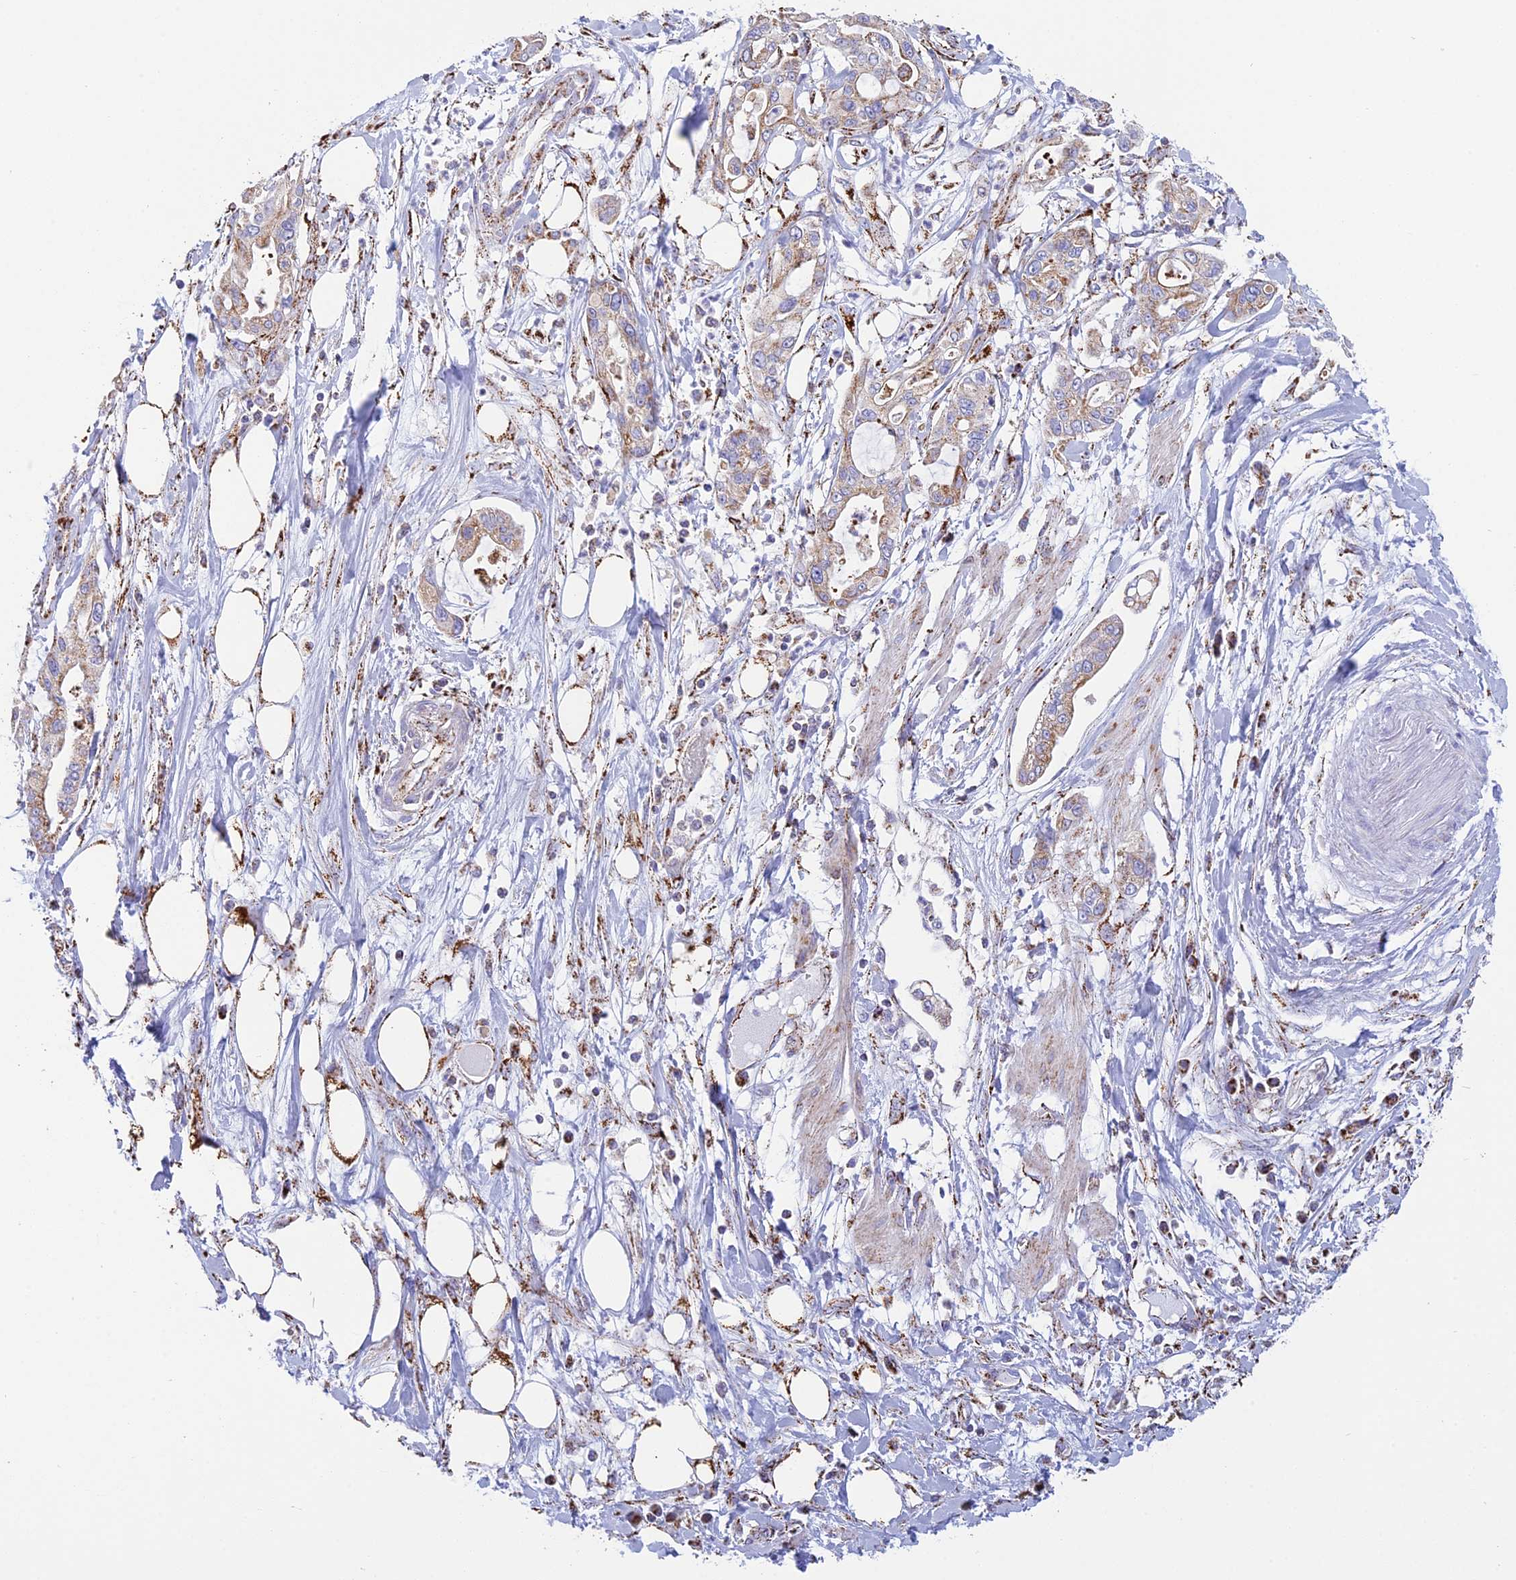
{"staining": {"intensity": "moderate", "quantity": "25%-75%", "location": "cytoplasmic/membranous"}, "tissue": "pancreatic cancer", "cell_type": "Tumor cells", "image_type": "cancer", "snomed": [{"axis": "morphology", "description": "Adenocarcinoma, NOS"}, {"axis": "topography", "description": "Pancreas"}], "caption": "IHC photomicrograph of neoplastic tissue: pancreatic cancer (adenocarcinoma) stained using IHC demonstrates medium levels of moderate protein expression localized specifically in the cytoplasmic/membranous of tumor cells, appearing as a cytoplasmic/membranous brown color.", "gene": "ISOC2", "patient": {"sex": "male", "age": 68}}